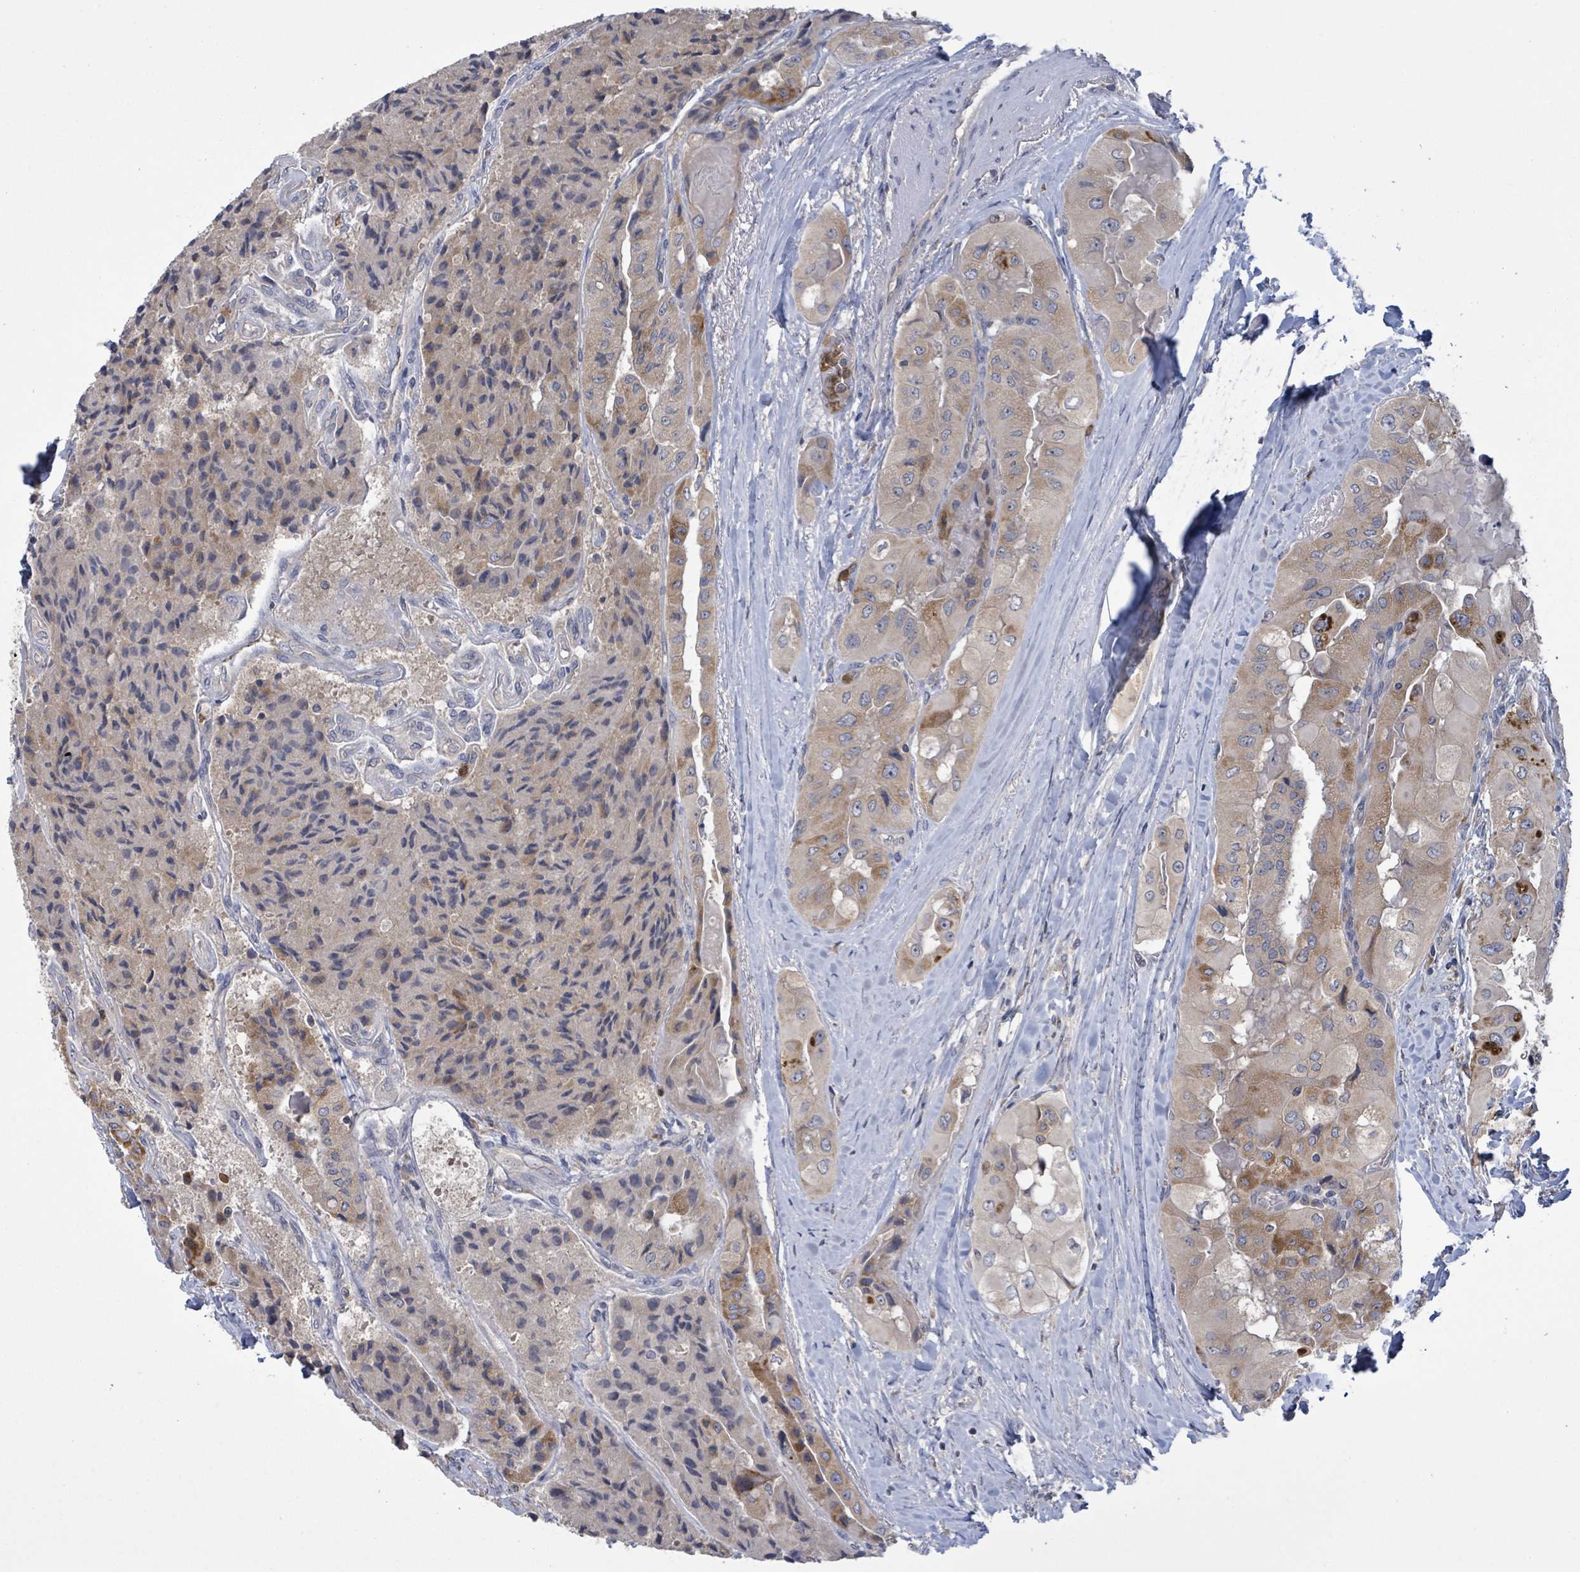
{"staining": {"intensity": "moderate", "quantity": "<25%", "location": "cytoplasmic/membranous"}, "tissue": "thyroid cancer", "cell_type": "Tumor cells", "image_type": "cancer", "snomed": [{"axis": "morphology", "description": "Normal tissue, NOS"}, {"axis": "morphology", "description": "Papillary adenocarcinoma, NOS"}, {"axis": "topography", "description": "Thyroid gland"}], "caption": "Thyroid papillary adenocarcinoma stained for a protein shows moderate cytoplasmic/membranous positivity in tumor cells. Ihc stains the protein of interest in brown and the nuclei are stained blue.", "gene": "SERPINE3", "patient": {"sex": "female", "age": 59}}